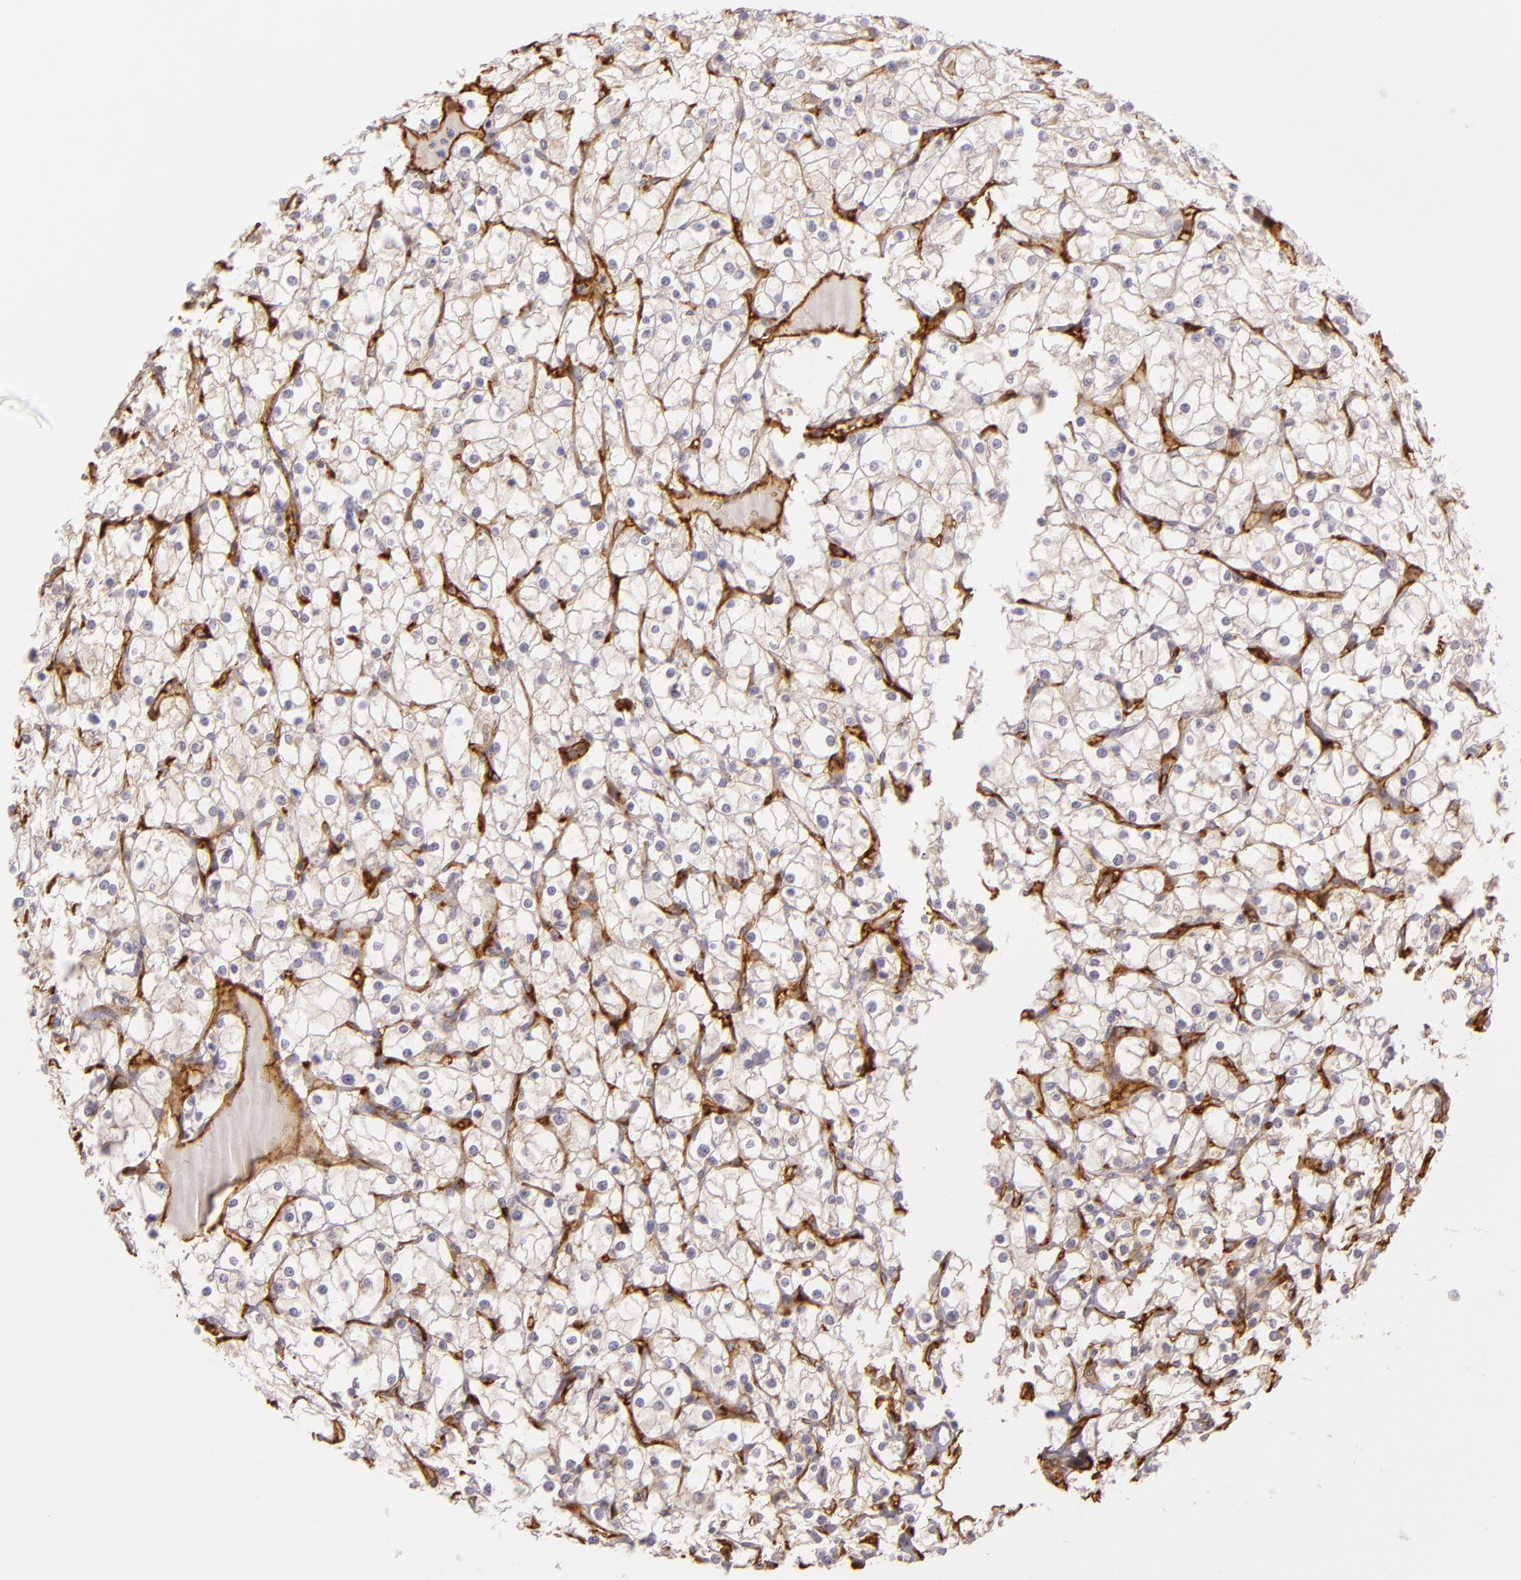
{"staining": {"intensity": "negative", "quantity": "none", "location": "none"}, "tissue": "renal cancer", "cell_type": "Tumor cells", "image_type": "cancer", "snomed": [{"axis": "morphology", "description": "Adenocarcinoma, NOS"}, {"axis": "topography", "description": "Kidney"}], "caption": "Renal adenocarcinoma was stained to show a protein in brown. There is no significant staining in tumor cells.", "gene": "CD59", "patient": {"sex": "female", "age": 73}}